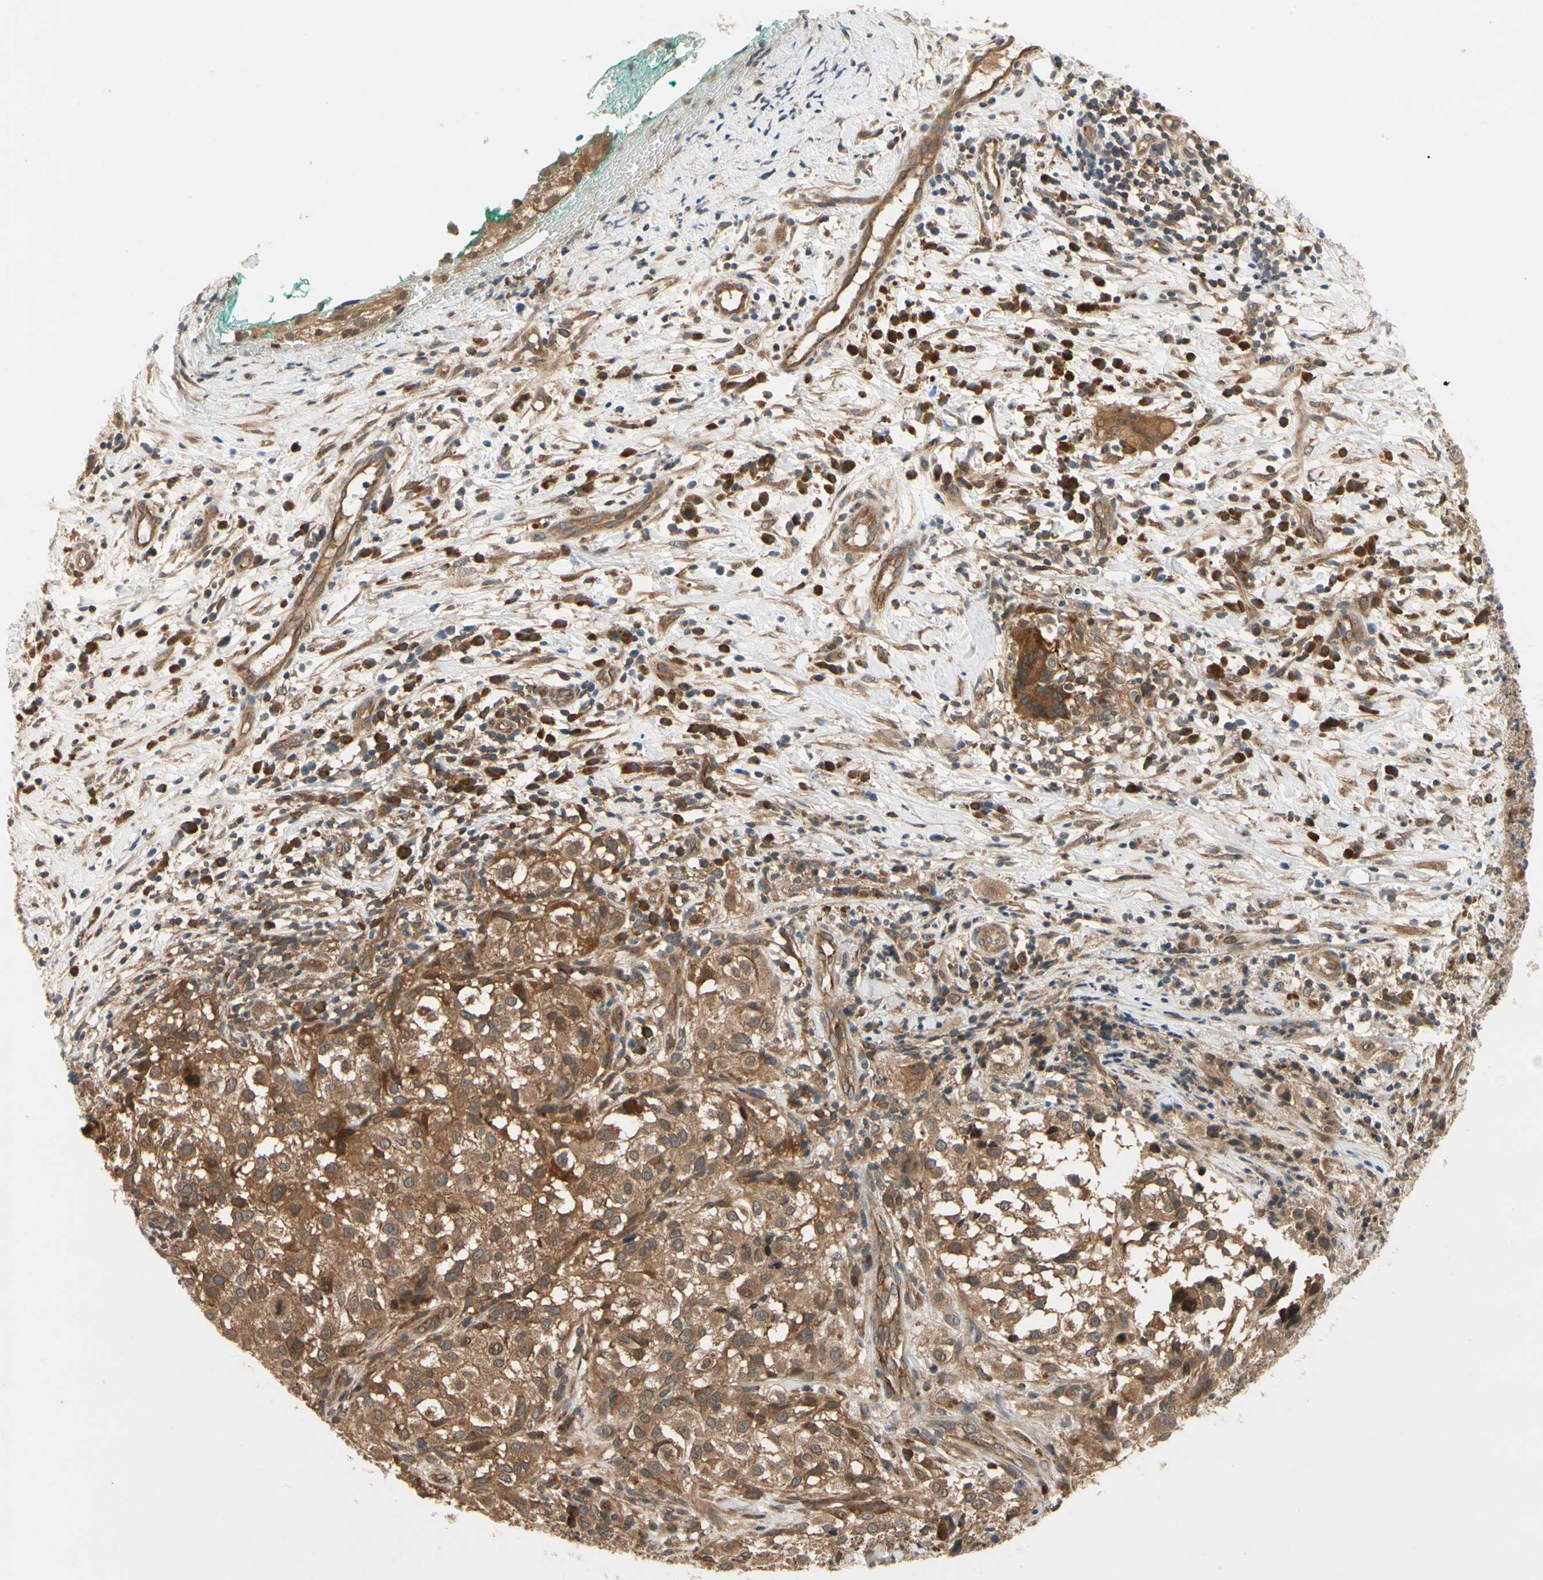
{"staining": {"intensity": "moderate", "quantity": ">75%", "location": "cytoplasmic/membranous"}, "tissue": "melanoma", "cell_type": "Tumor cells", "image_type": "cancer", "snomed": [{"axis": "morphology", "description": "Necrosis, NOS"}, {"axis": "morphology", "description": "Malignant melanoma, NOS"}, {"axis": "topography", "description": "Skin"}], "caption": "Malignant melanoma stained with DAB immunohistochemistry reveals medium levels of moderate cytoplasmic/membranous positivity in about >75% of tumor cells.", "gene": "TDRP", "patient": {"sex": "female", "age": 87}}